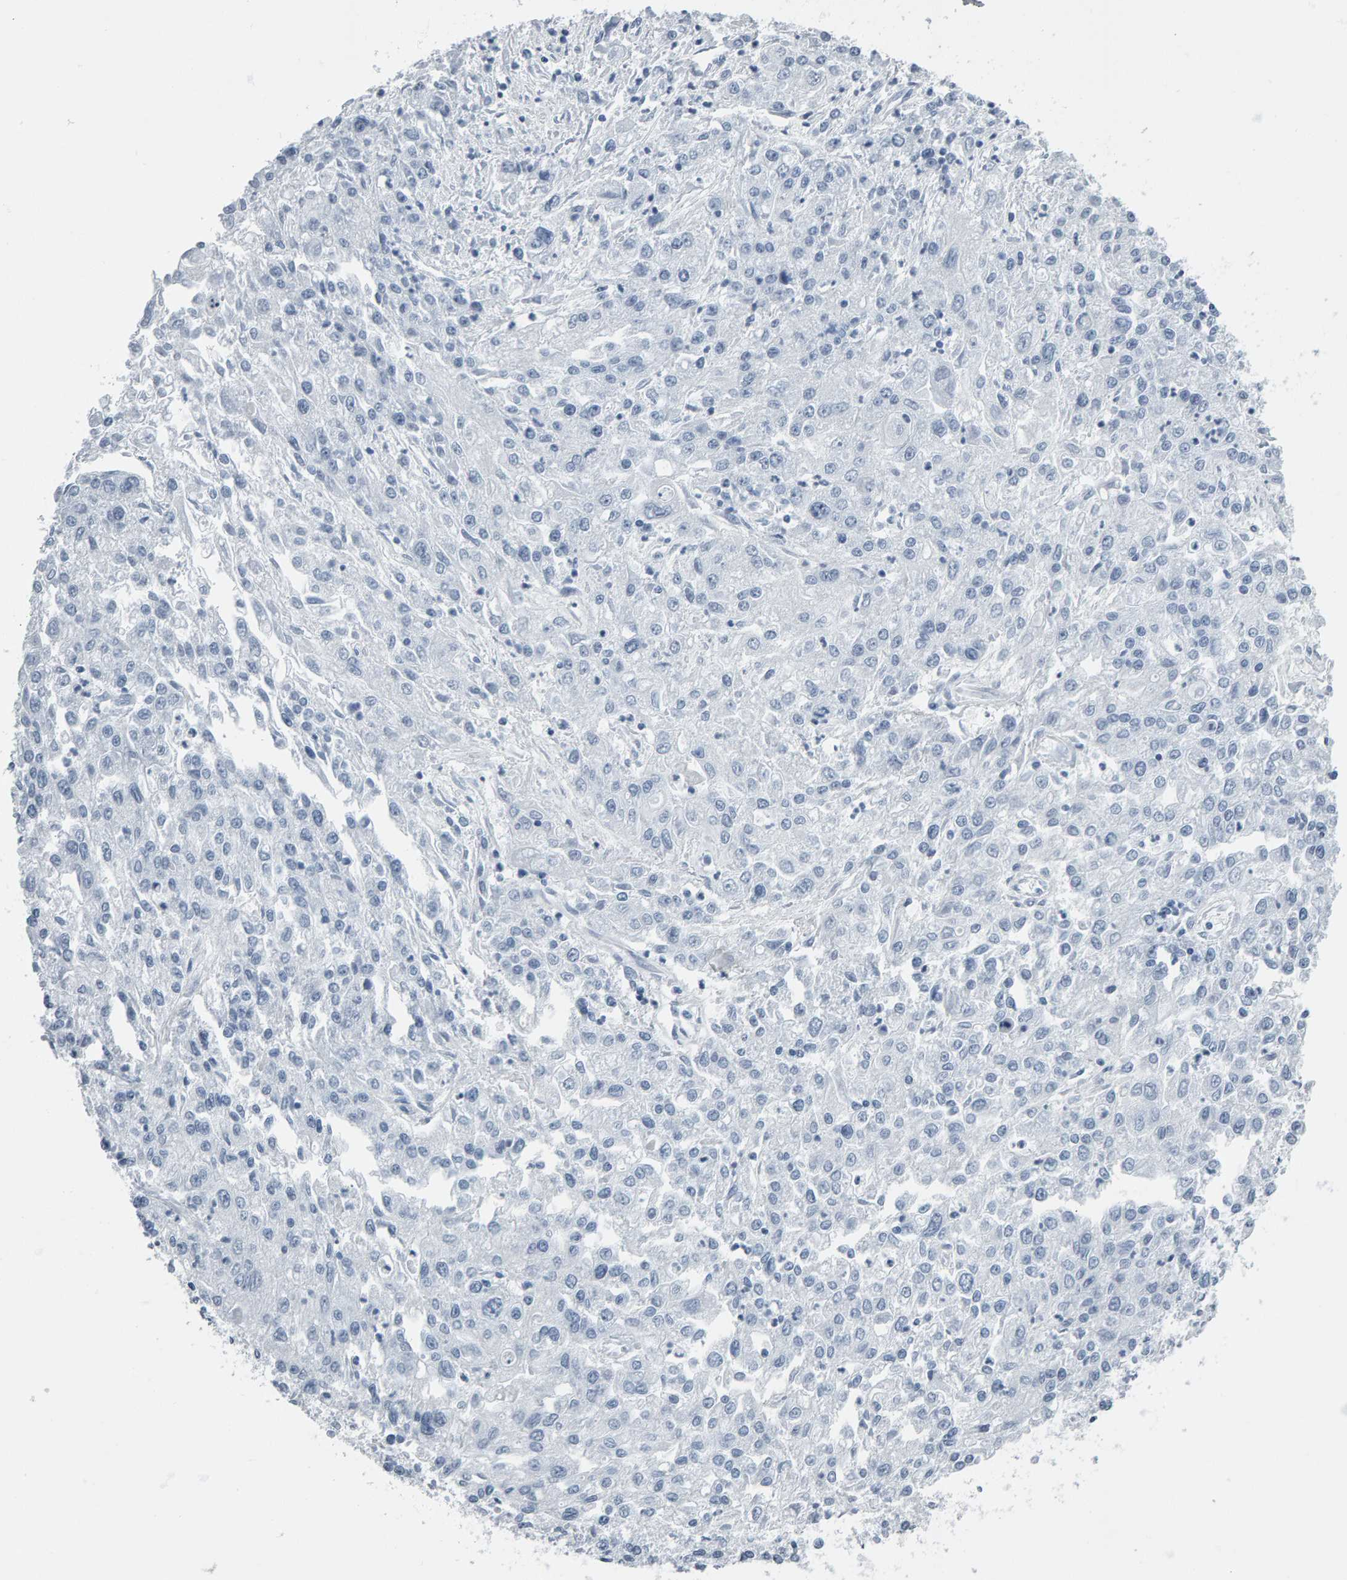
{"staining": {"intensity": "negative", "quantity": "none", "location": "none"}, "tissue": "endometrial cancer", "cell_type": "Tumor cells", "image_type": "cancer", "snomed": [{"axis": "morphology", "description": "Adenocarcinoma, NOS"}, {"axis": "topography", "description": "Endometrium"}], "caption": "Protein analysis of endometrial adenocarcinoma exhibits no significant positivity in tumor cells. (DAB (3,3'-diaminobenzidine) IHC visualized using brightfield microscopy, high magnification).", "gene": "SPACA3", "patient": {"sex": "female", "age": 49}}